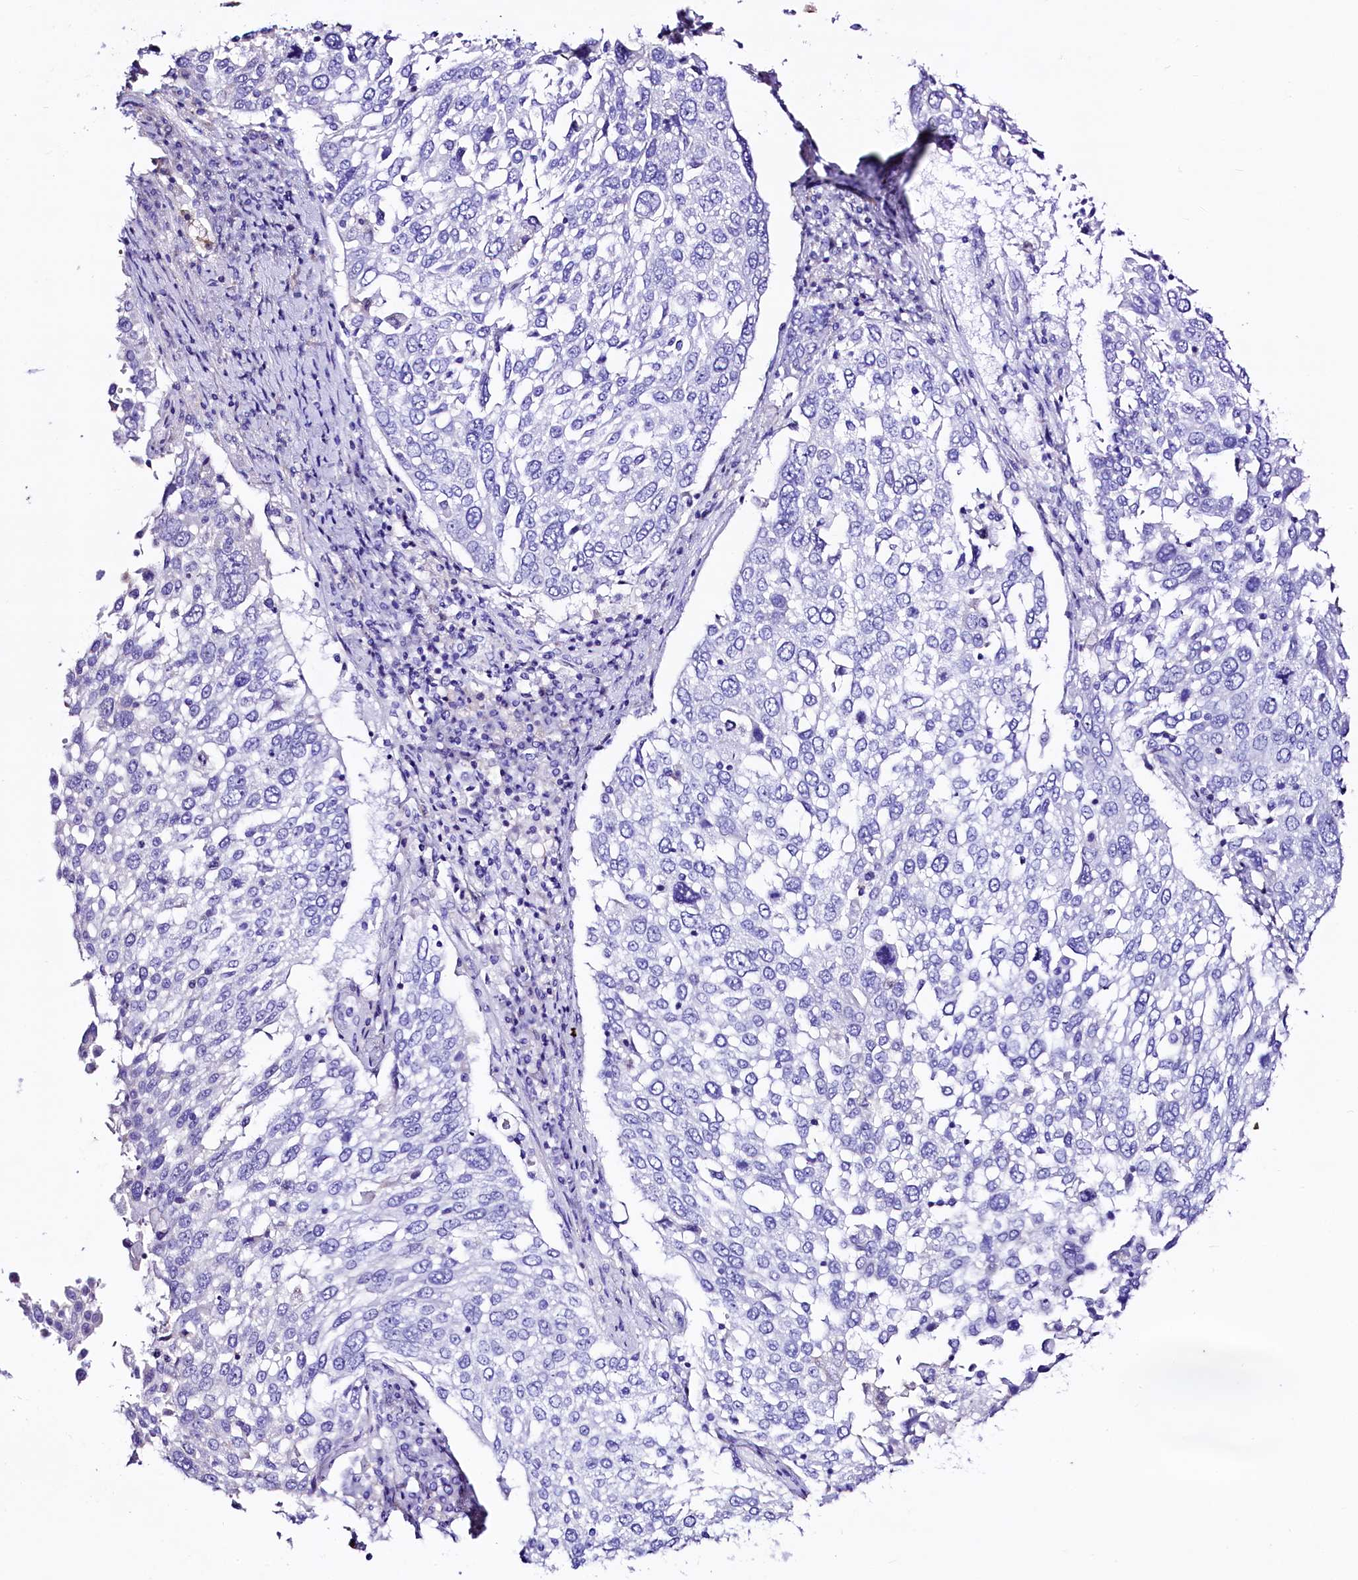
{"staining": {"intensity": "negative", "quantity": "none", "location": "none"}, "tissue": "lung cancer", "cell_type": "Tumor cells", "image_type": "cancer", "snomed": [{"axis": "morphology", "description": "Squamous cell carcinoma, NOS"}, {"axis": "topography", "description": "Lung"}], "caption": "IHC of lung cancer exhibits no positivity in tumor cells.", "gene": "RBP3", "patient": {"sex": "male", "age": 65}}